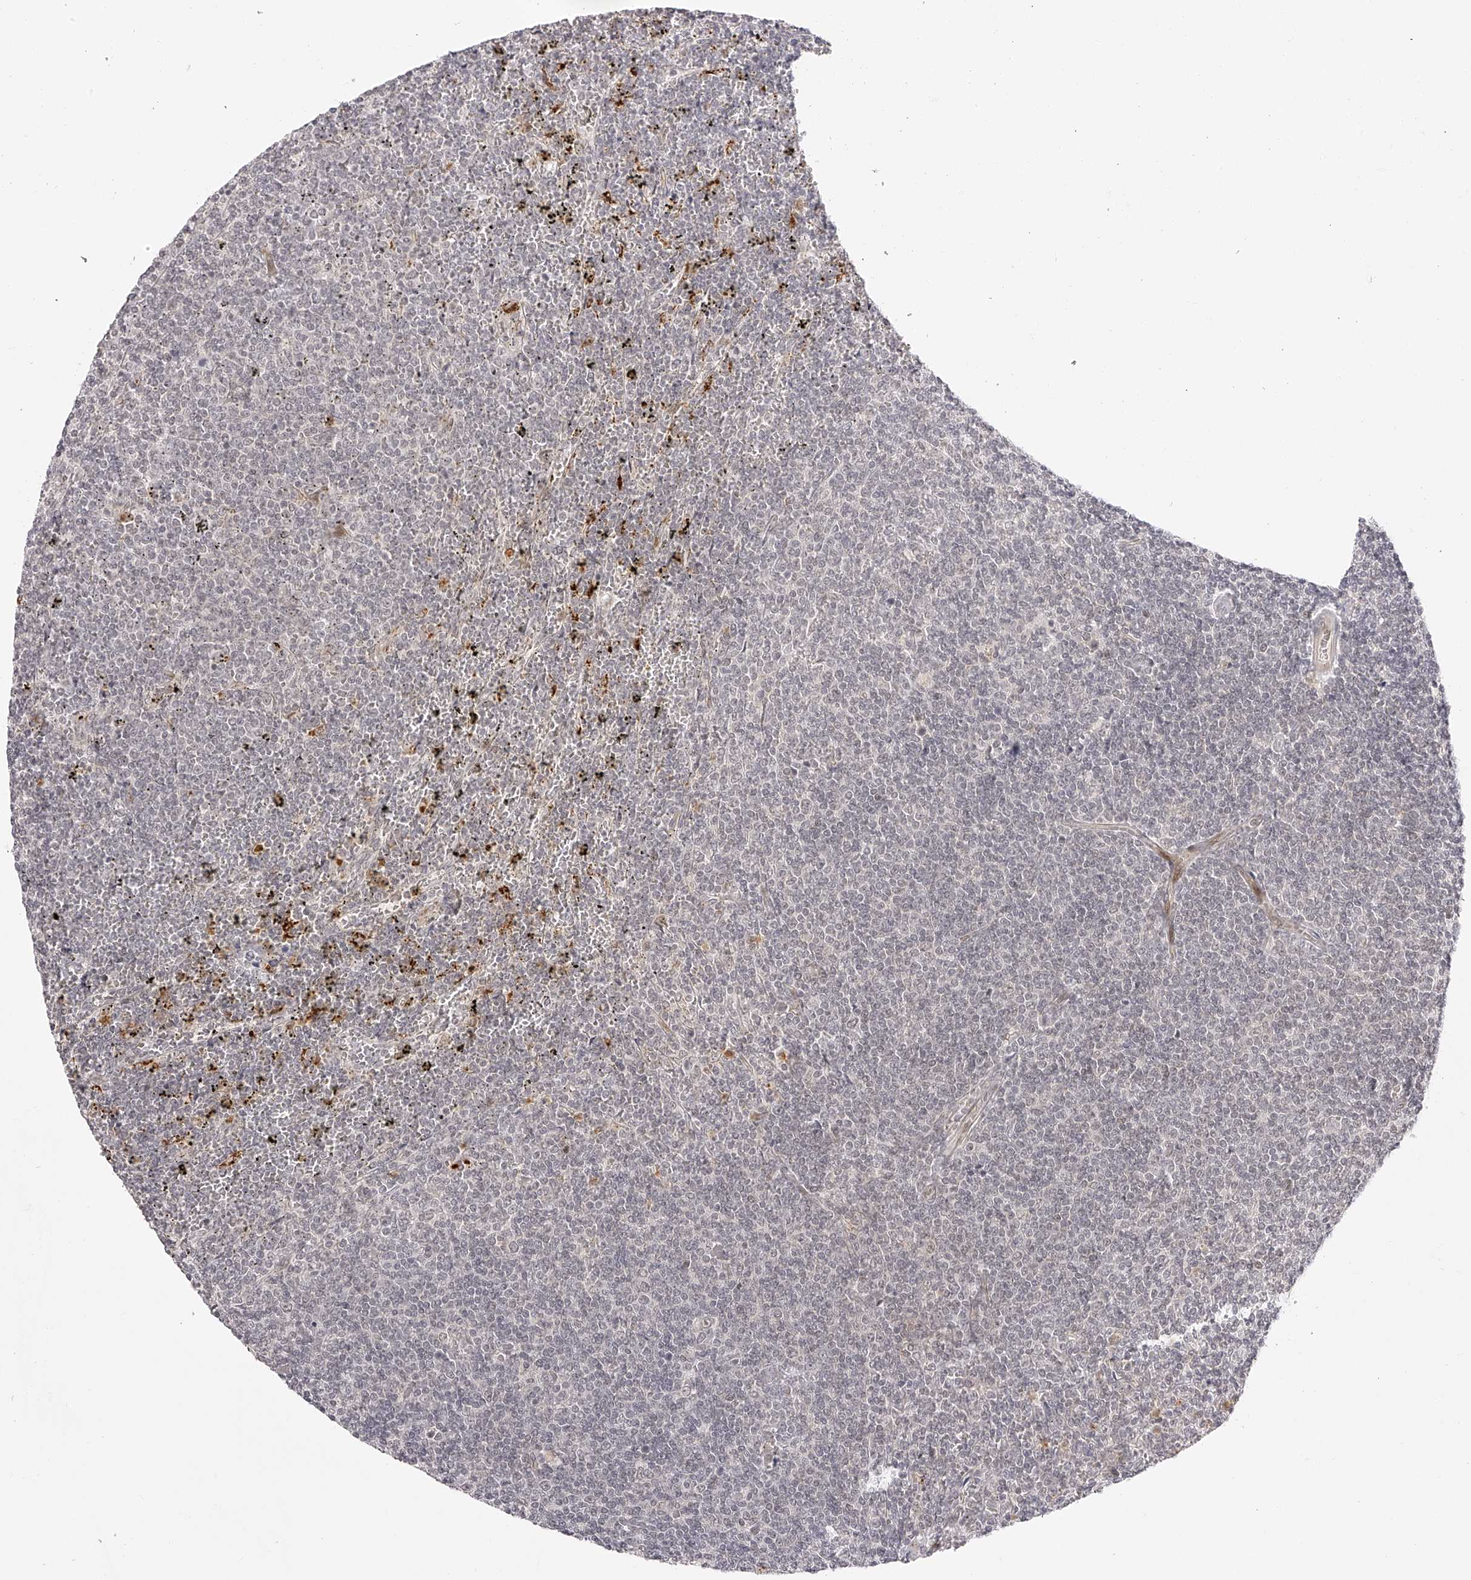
{"staining": {"intensity": "negative", "quantity": "none", "location": "none"}, "tissue": "lymphoma", "cell_type": "Tumor cells", "image_type": "cancer", "snomed": [{"axis": "morphology", "description": "Malignant lymphoma, non-Hodgkin's type, Low grade"}, {"axis": "topography", "description": "Spleen"}], "caption": "Immunohistochemistry histopathology image of neoplastic tissue: lymphoma stained with DAB (3,3'-diaminobenzidine) demonstrates no significant protein staining in tumor cells.", "gene": "PLEKHG1", "patient": {"sex": "female", "age": 50}}